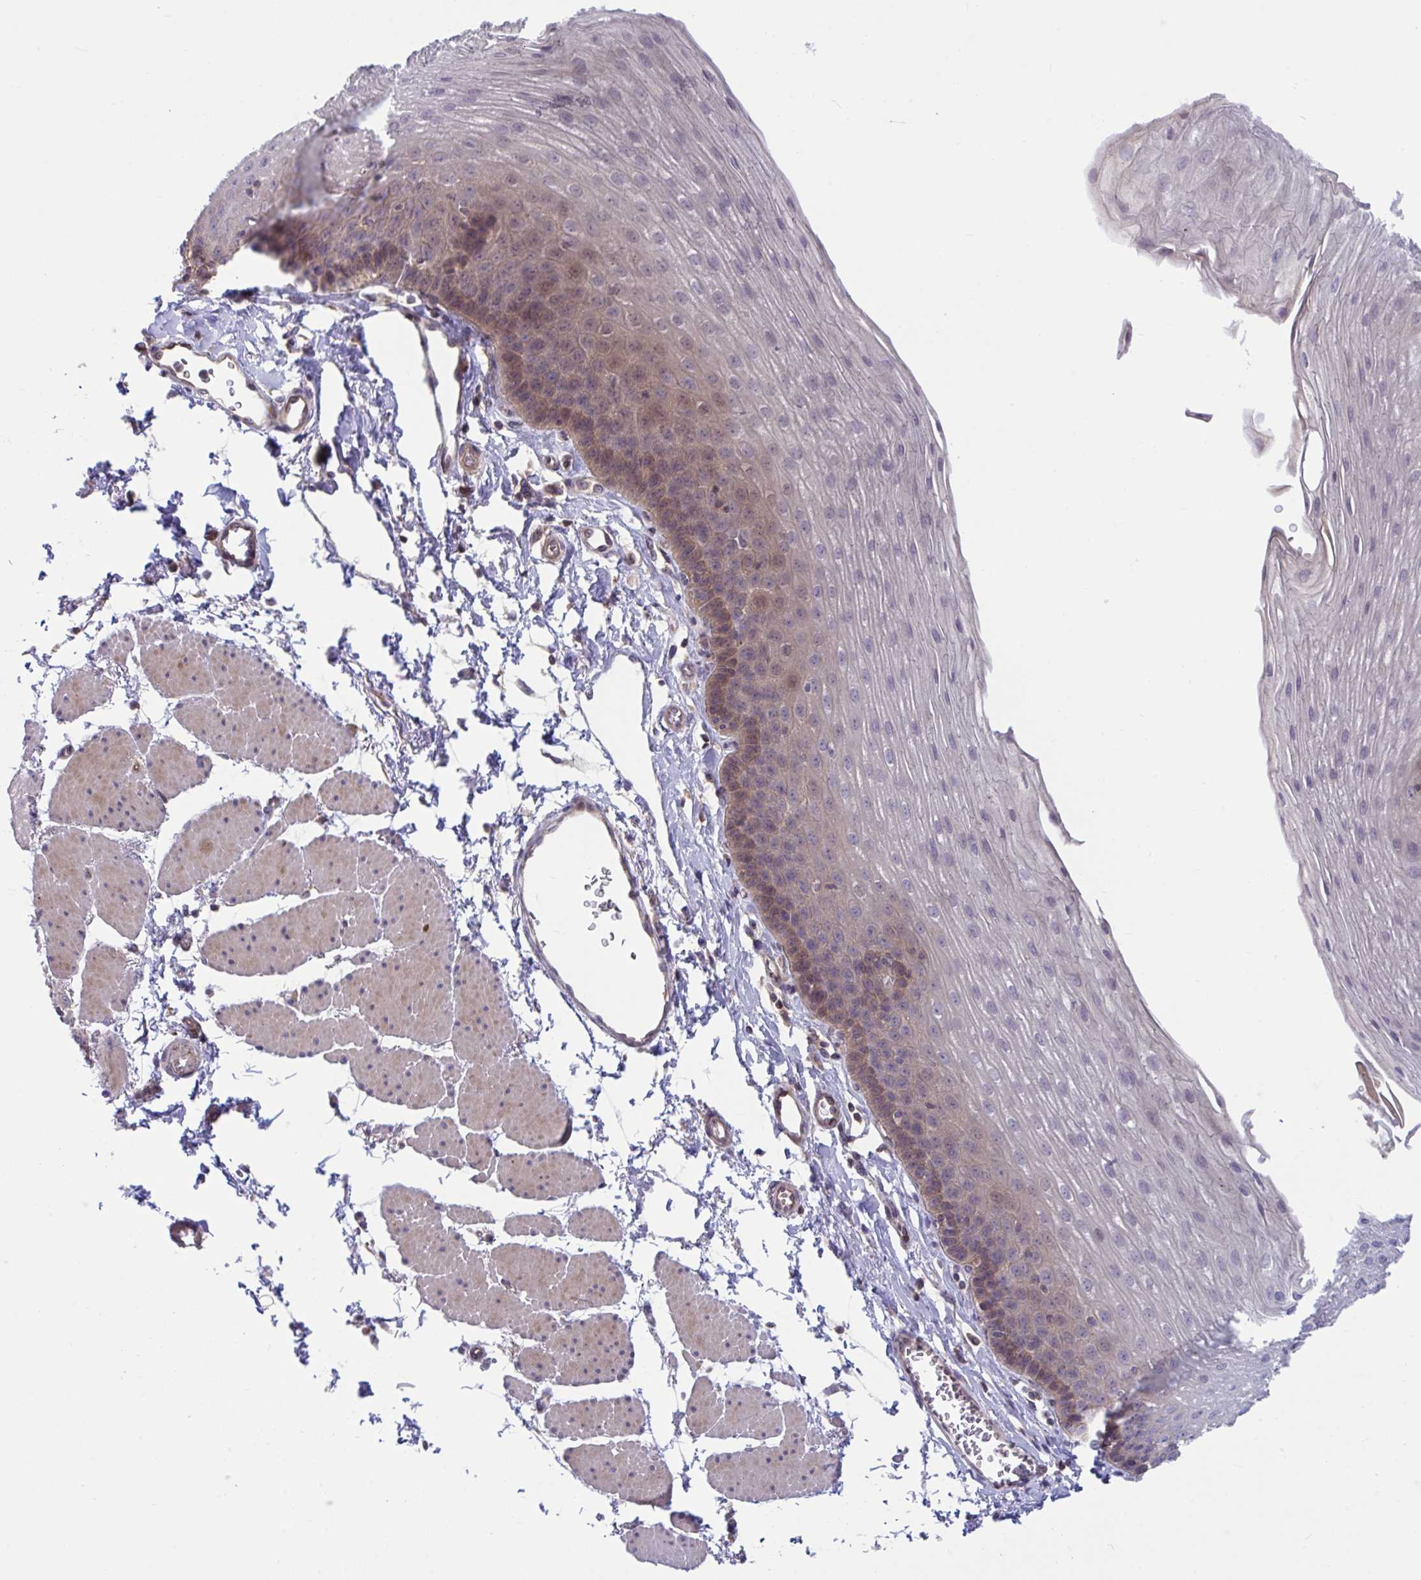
{"staining": {"intensity": "moderate", "quantity": "25%-75%", "location": "cytoplasmic/membranous,nuclear"}, "tissue": "esophagus", "cell_type": "Squamous epithelial cells", "image_type": "normal", "snomed": [{"axis": "morphology", "description": "Normal tissue, NOS"}, {"axis": "topography", "description": "Esophagus"}], "caption": "Human esophagus stained with a brown dye demonstrates moderate cytoplasmic/membranous,nuclear positive positivity in about 25%-75% of squamous epithelial cells.", "gene": "IST1", "patient": {"sex": "female", "age": 81}}